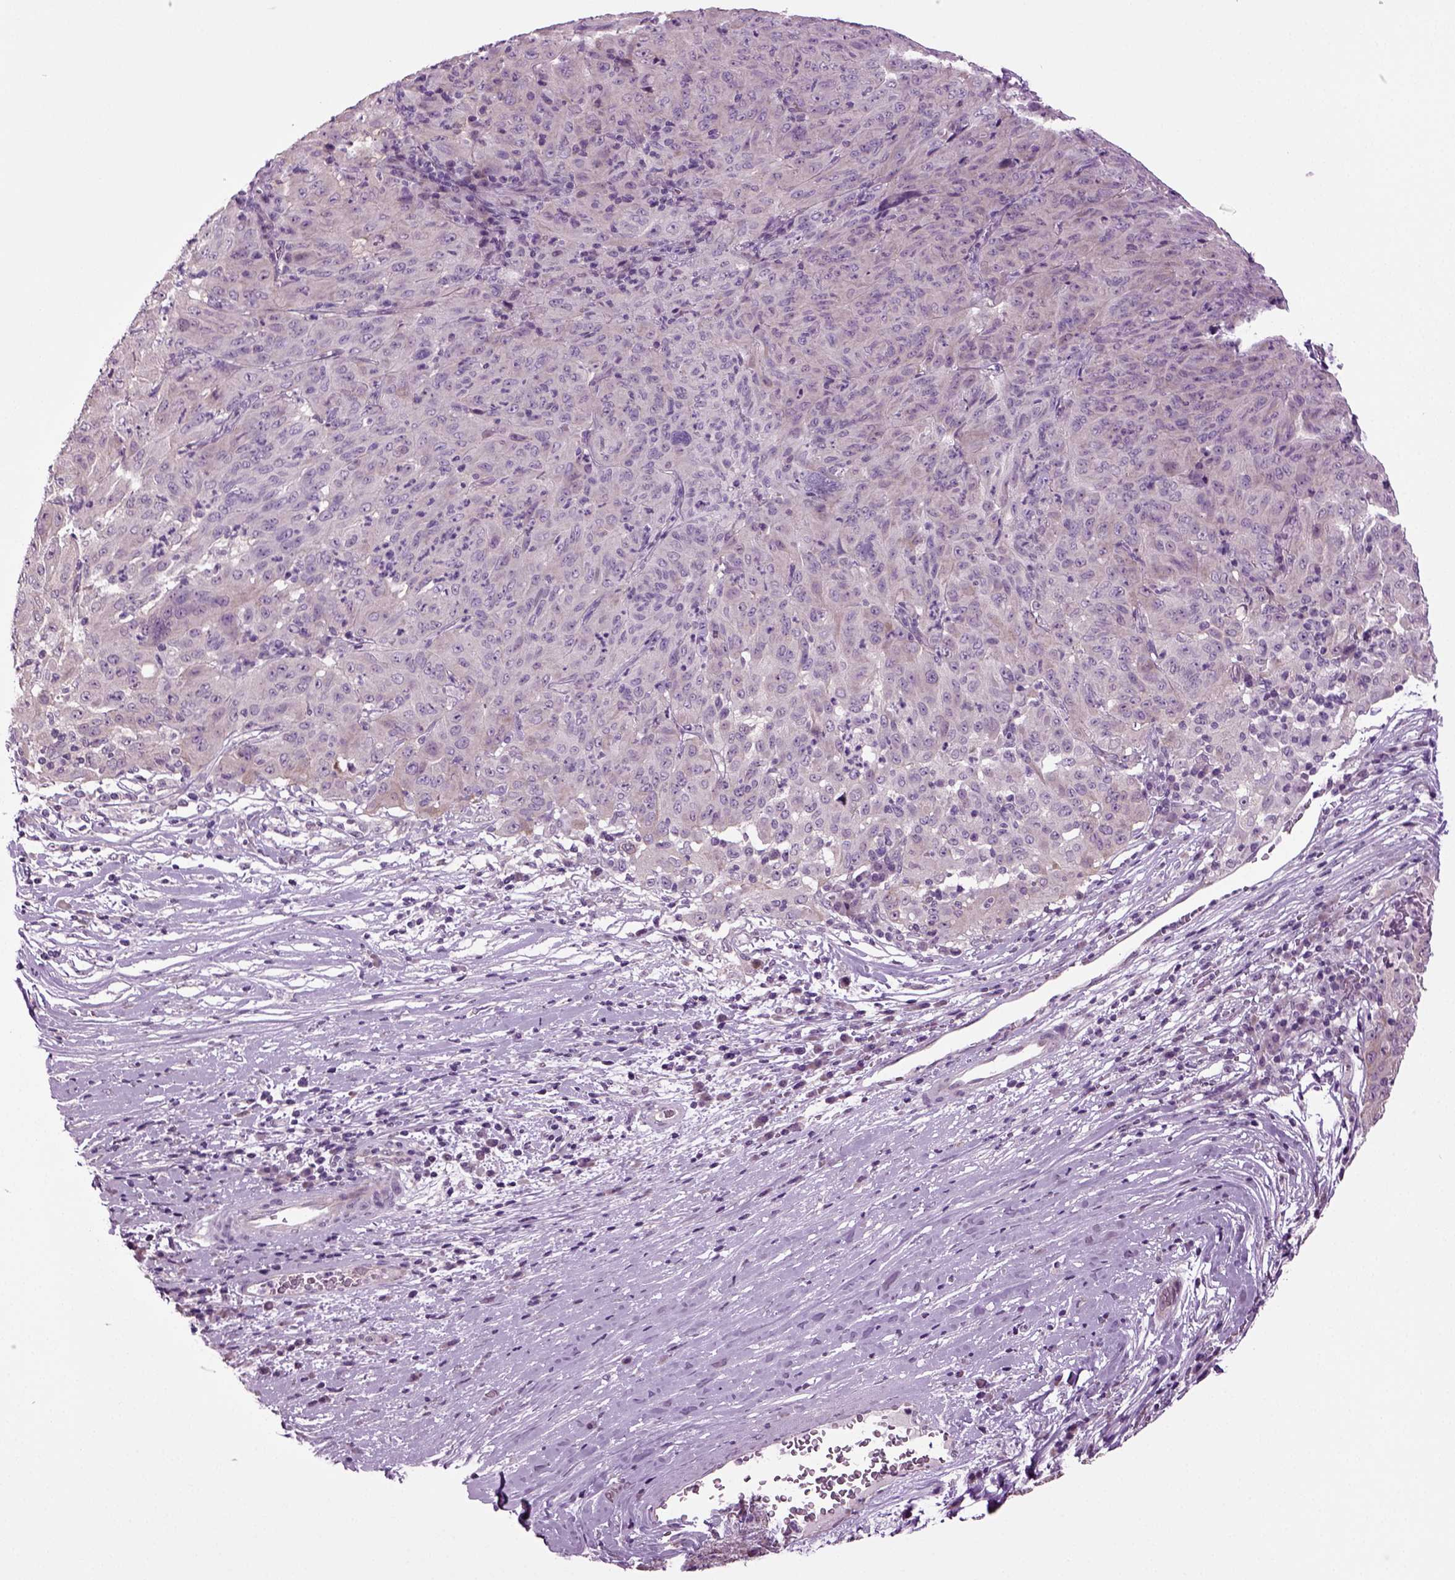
{"staining": {"intensity": "weak", "quantity": "<25%", "location": "cytoplasmic/membranous"}, "tissue": "pancreatic cancer", "cell_type": "Tumor cells", "image_type": "cancer", "snomed": [{"axis": "morphology", "description": "Adenocarcinoma, NOS"}, {"axis": "topography", "description": "Pancreas"}], "caption": "An image of human adenocarcinoma (pancreatic) is negative for staining in tumor cells.", "gene": "PLCH2", "patient": {"sex": "male", "age": 63}}